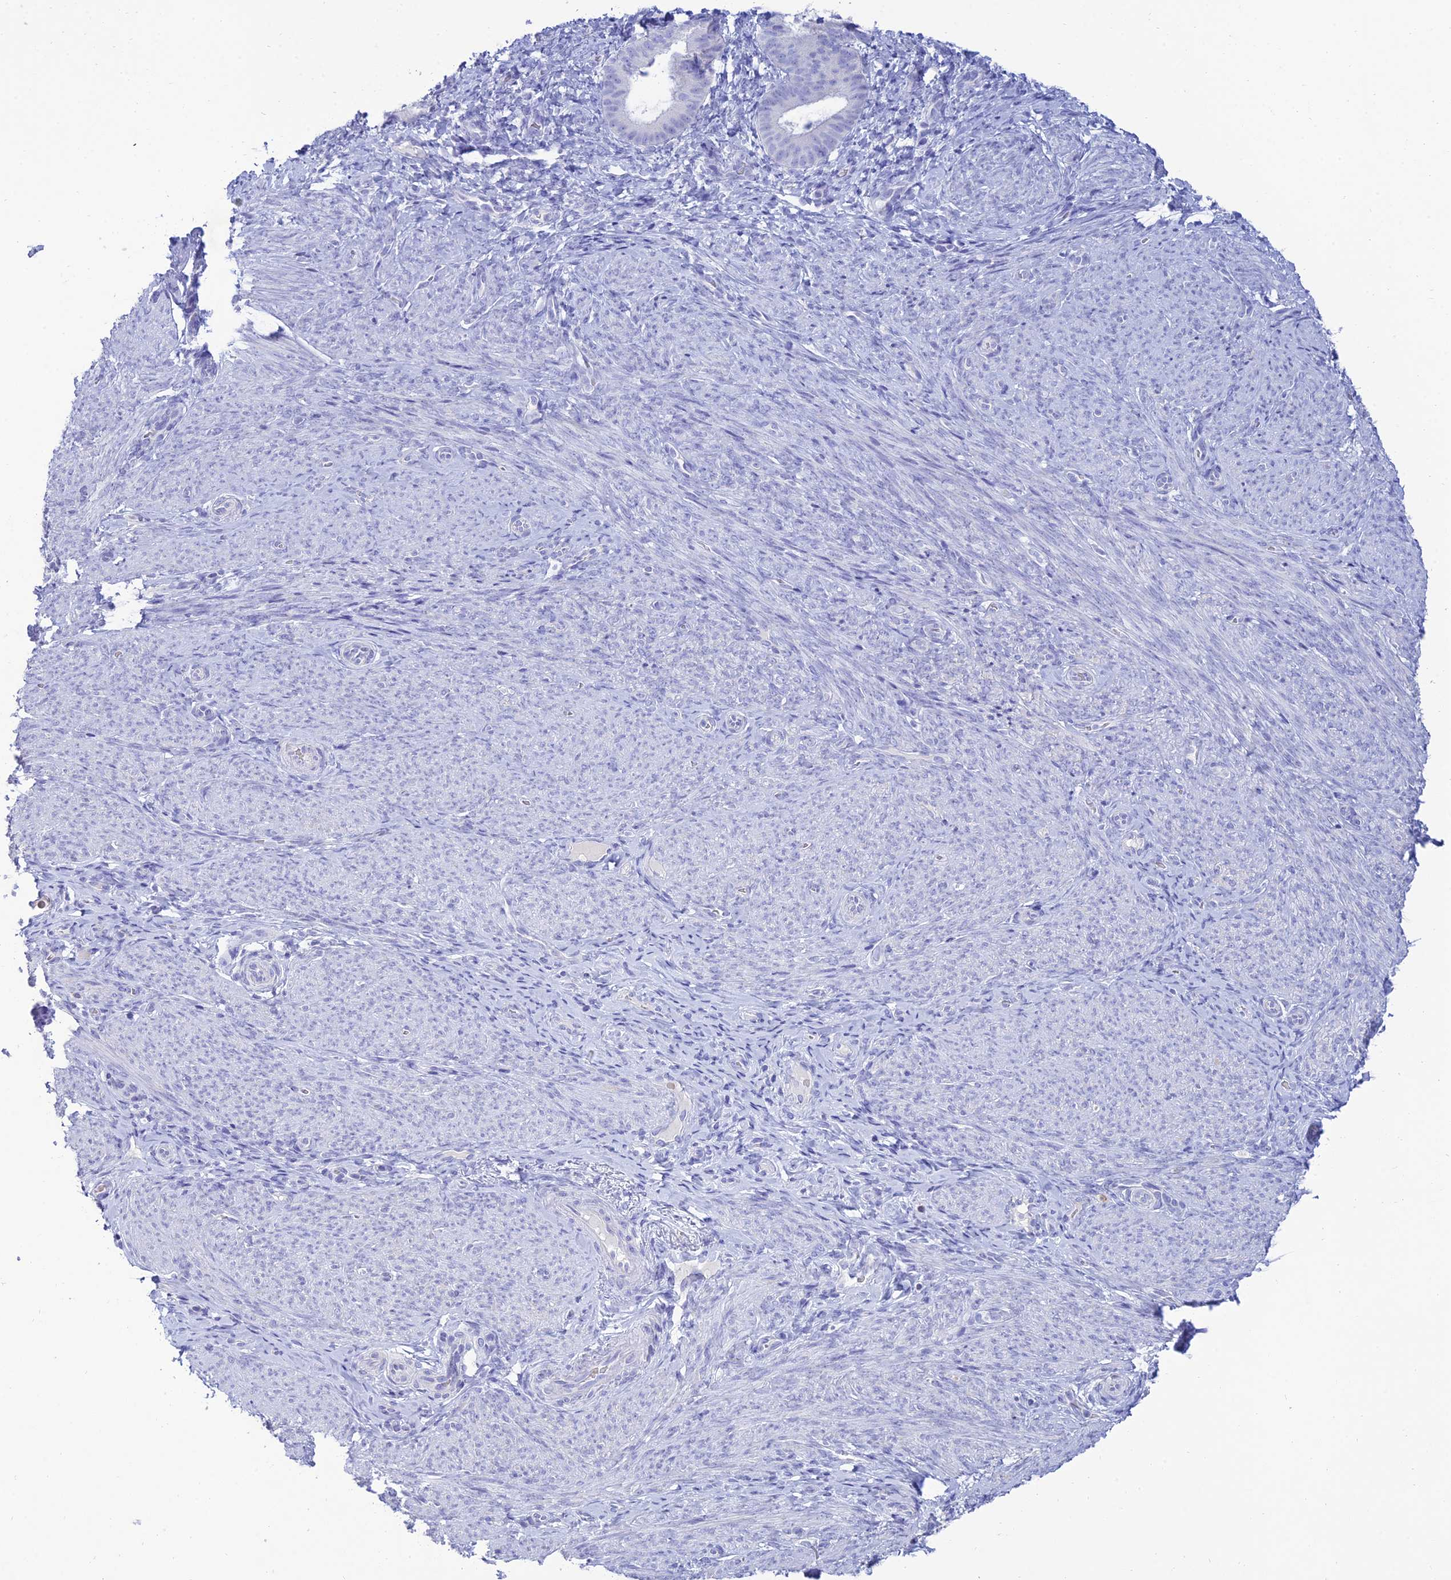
{"staining": {"intensity": "negative", "quantity": "none", "location": "none"}, "tissue": "endometrium", "cell_type": "Cells in endometrial stroma", "image_type": "normal", "snomed": [{"axis": "morphology", "description": "Normal tissue, NOS"}, {"axis": "topography", "description": "Endometrium"}], "caption": "Immunohistochemistry (IHC) micrograph of benign human endometrium stained for a protein (brown), which demonstrates no positivity in cells in endometrial stroma.", "gene": "MAL2", "patient": {"sex": "female", "age": 65}}